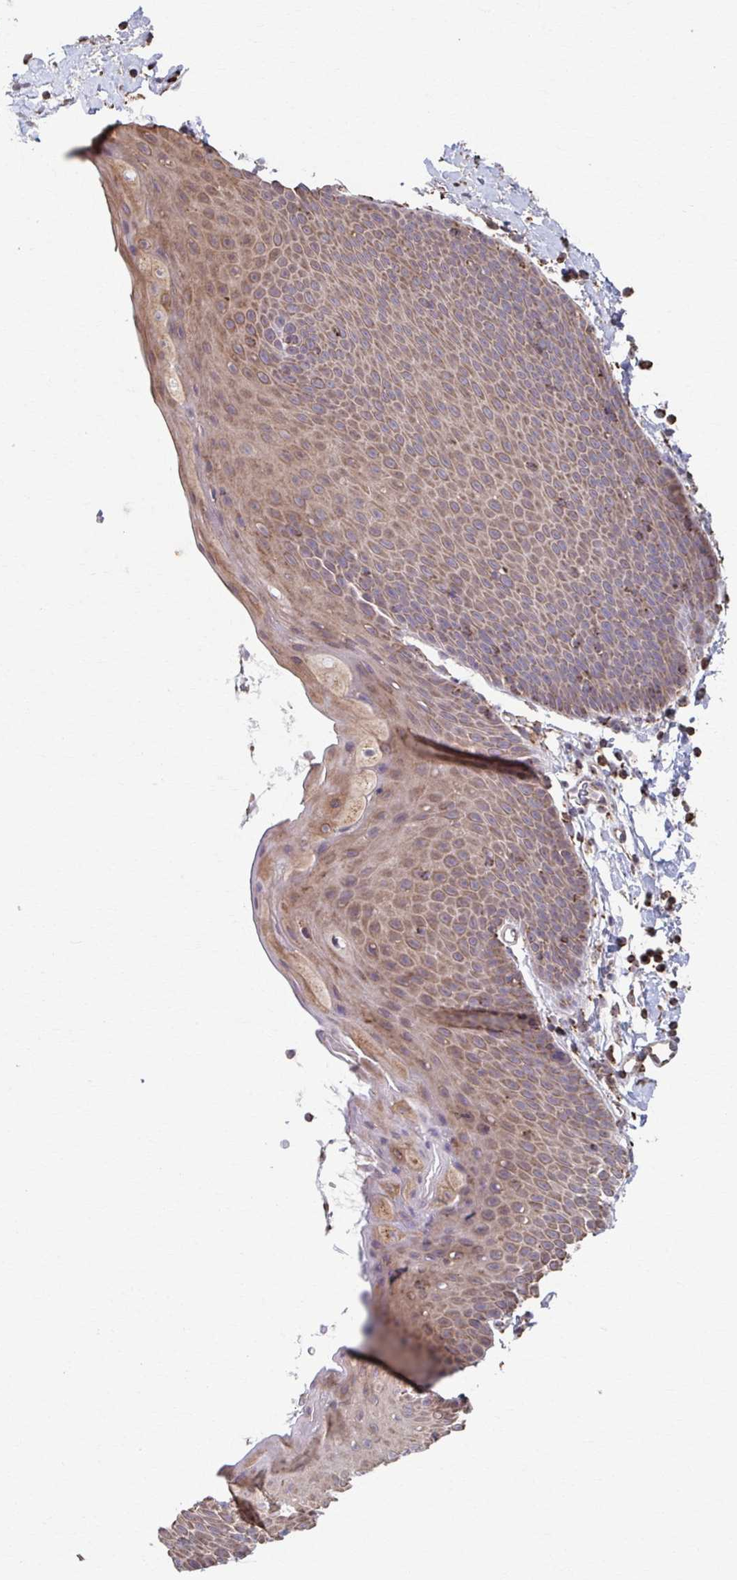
{"staining": {"intensity": "moderate", "quantity": ">75%", "location": "cytoplasmic/membranous"}, "tissue": "skin", "cell_type": "Epidermal cells", "image_type": "normal", "snomed": [{"axis": "morphology", "description": "Normal tissue, NOS"}, {"axis": "topography", "description": "Anal"}], "caption": "This is an image of immunohistochemistry staining of unremarkable skin, which shows moderate staining in the cytoplasmic/membranous of epidermal cells.", "gene": "KLHL34", "patient": {"sex": "male", "age": 53}}